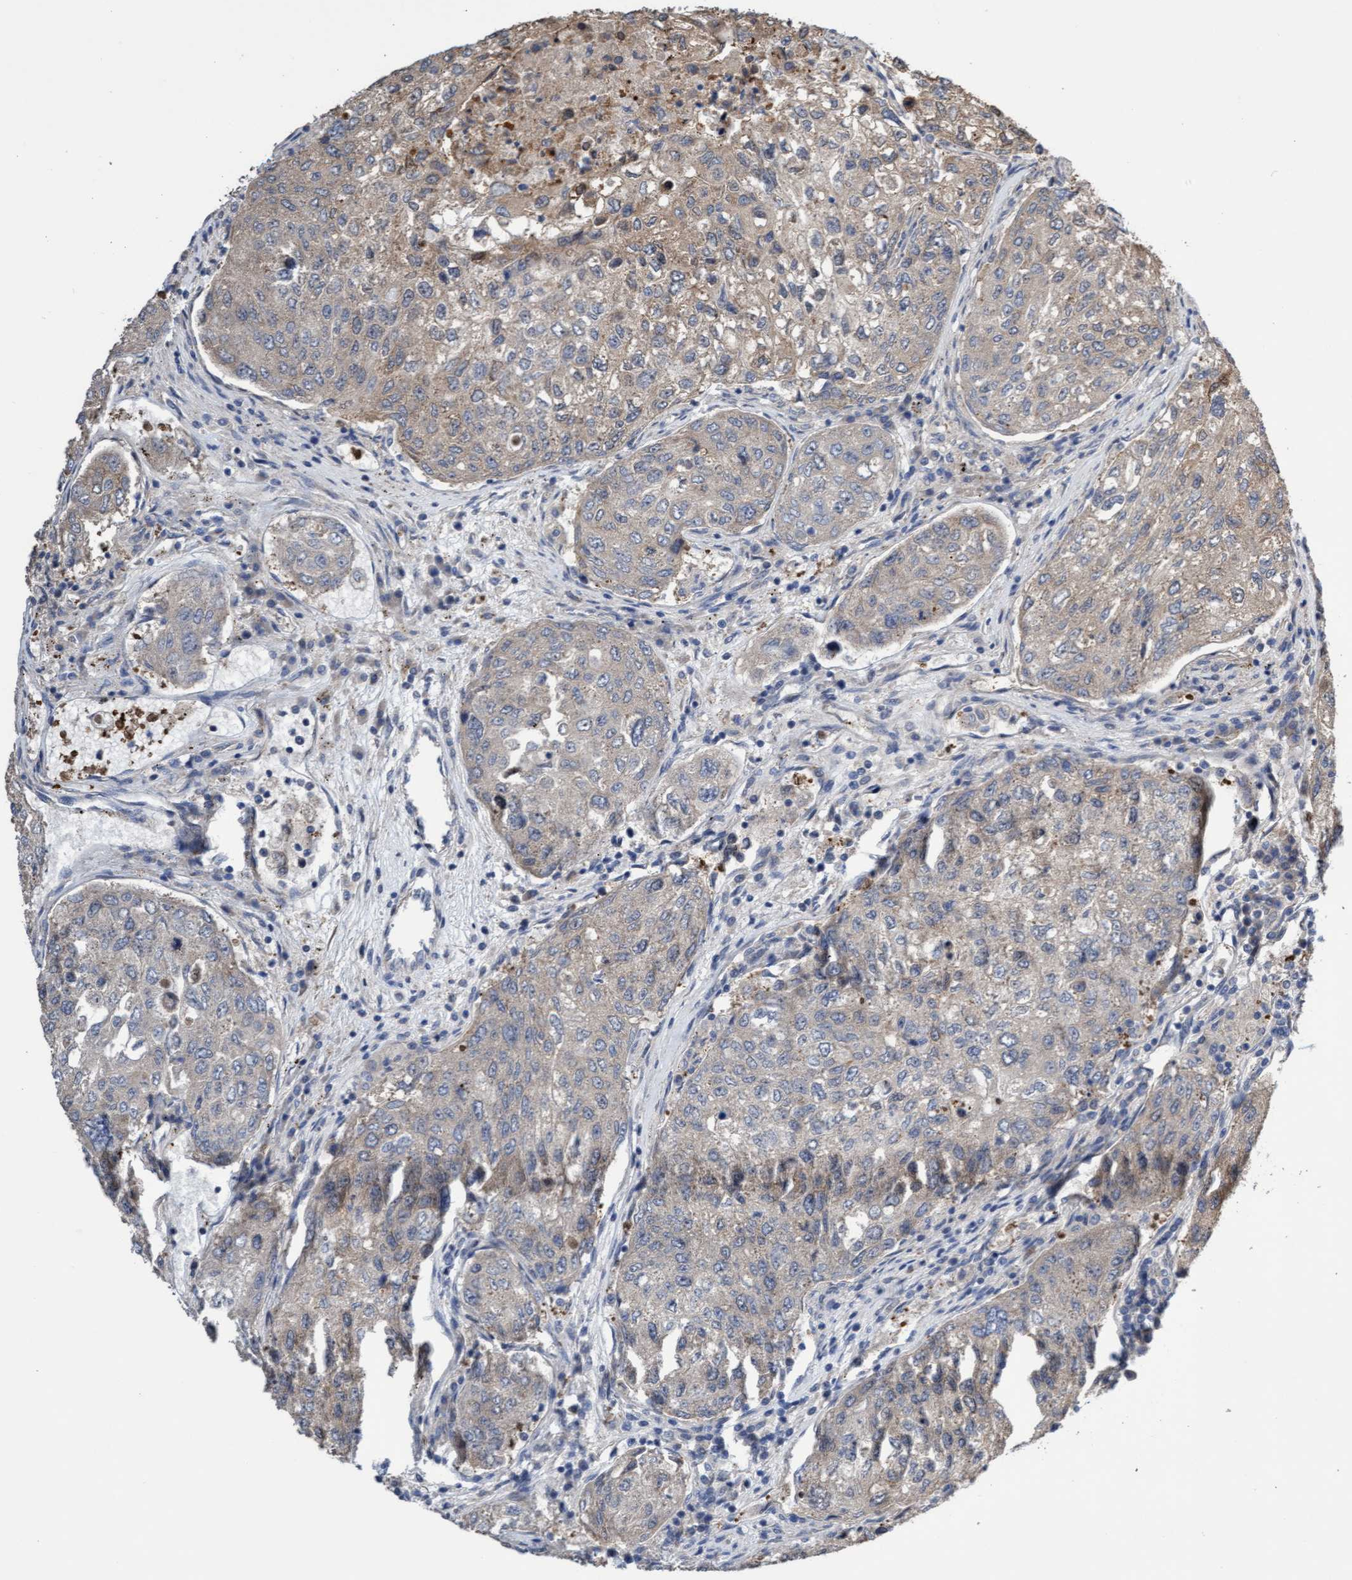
{"staining": {"intensity": "negative", "quantity": "none", "location": "none"}, "tissue": "urothelial cancer", "cell_type": "Tumor cells", "image_type": "cancer", "snomed": [{"axis": "morphology", "description": "Urothelial carcinoma, High grade"}, {"axis": "topography", "description": "Lymph node"}, {"axis": "topography", "description": "Urinary bladder"}], "caption": "Immunohistochemistry (IHC) image of high-grade urothelial carcinoma stained for a protein (brown), which shows no positivity in tumor cells.", "gene": "ITFG1", "patient": {"sex": "male", "age": 51}}